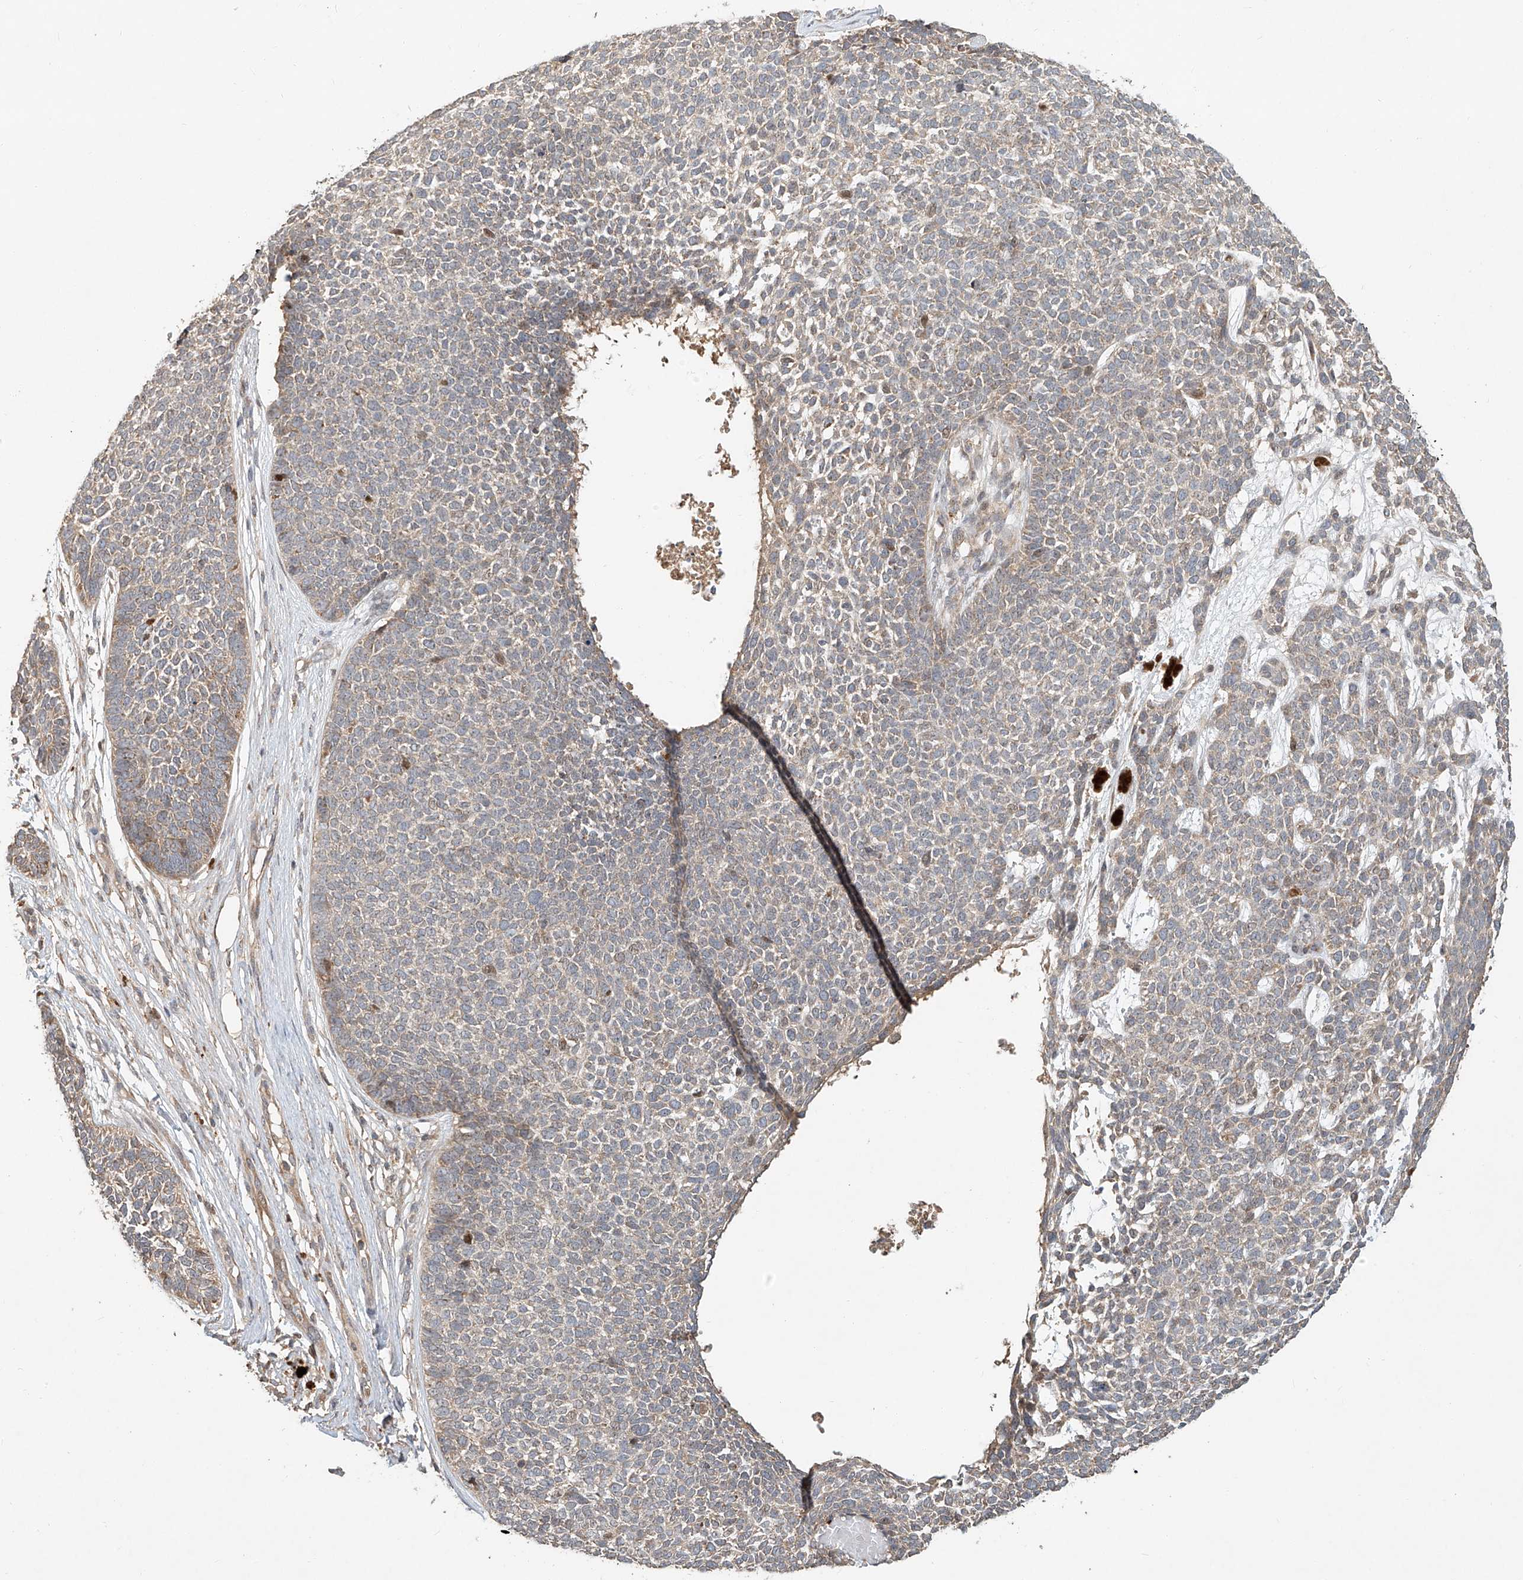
{"staining": {"intensity": "weak", "quantity": "<25%", "location": "cytoplasmic/membranous"}, "tissue": "skin cancer", "cell_type": "Tumor cells", "image_type": "cancer", "snomed": [{"axis": "morphology", "description": "Basal cell carcinoma"}, {"axis": "topography", "description": "Skin"}], "caption": "High magnification brightfield microscopy of skin cancer stained with DAB (3,3'-diaminobenzidine) (brown) and counterstained with hematoxylin (blue): tumor cells show no significant positivity.", "gene": "TMEM61", "patient": {"sex": "female", "age": 84}}